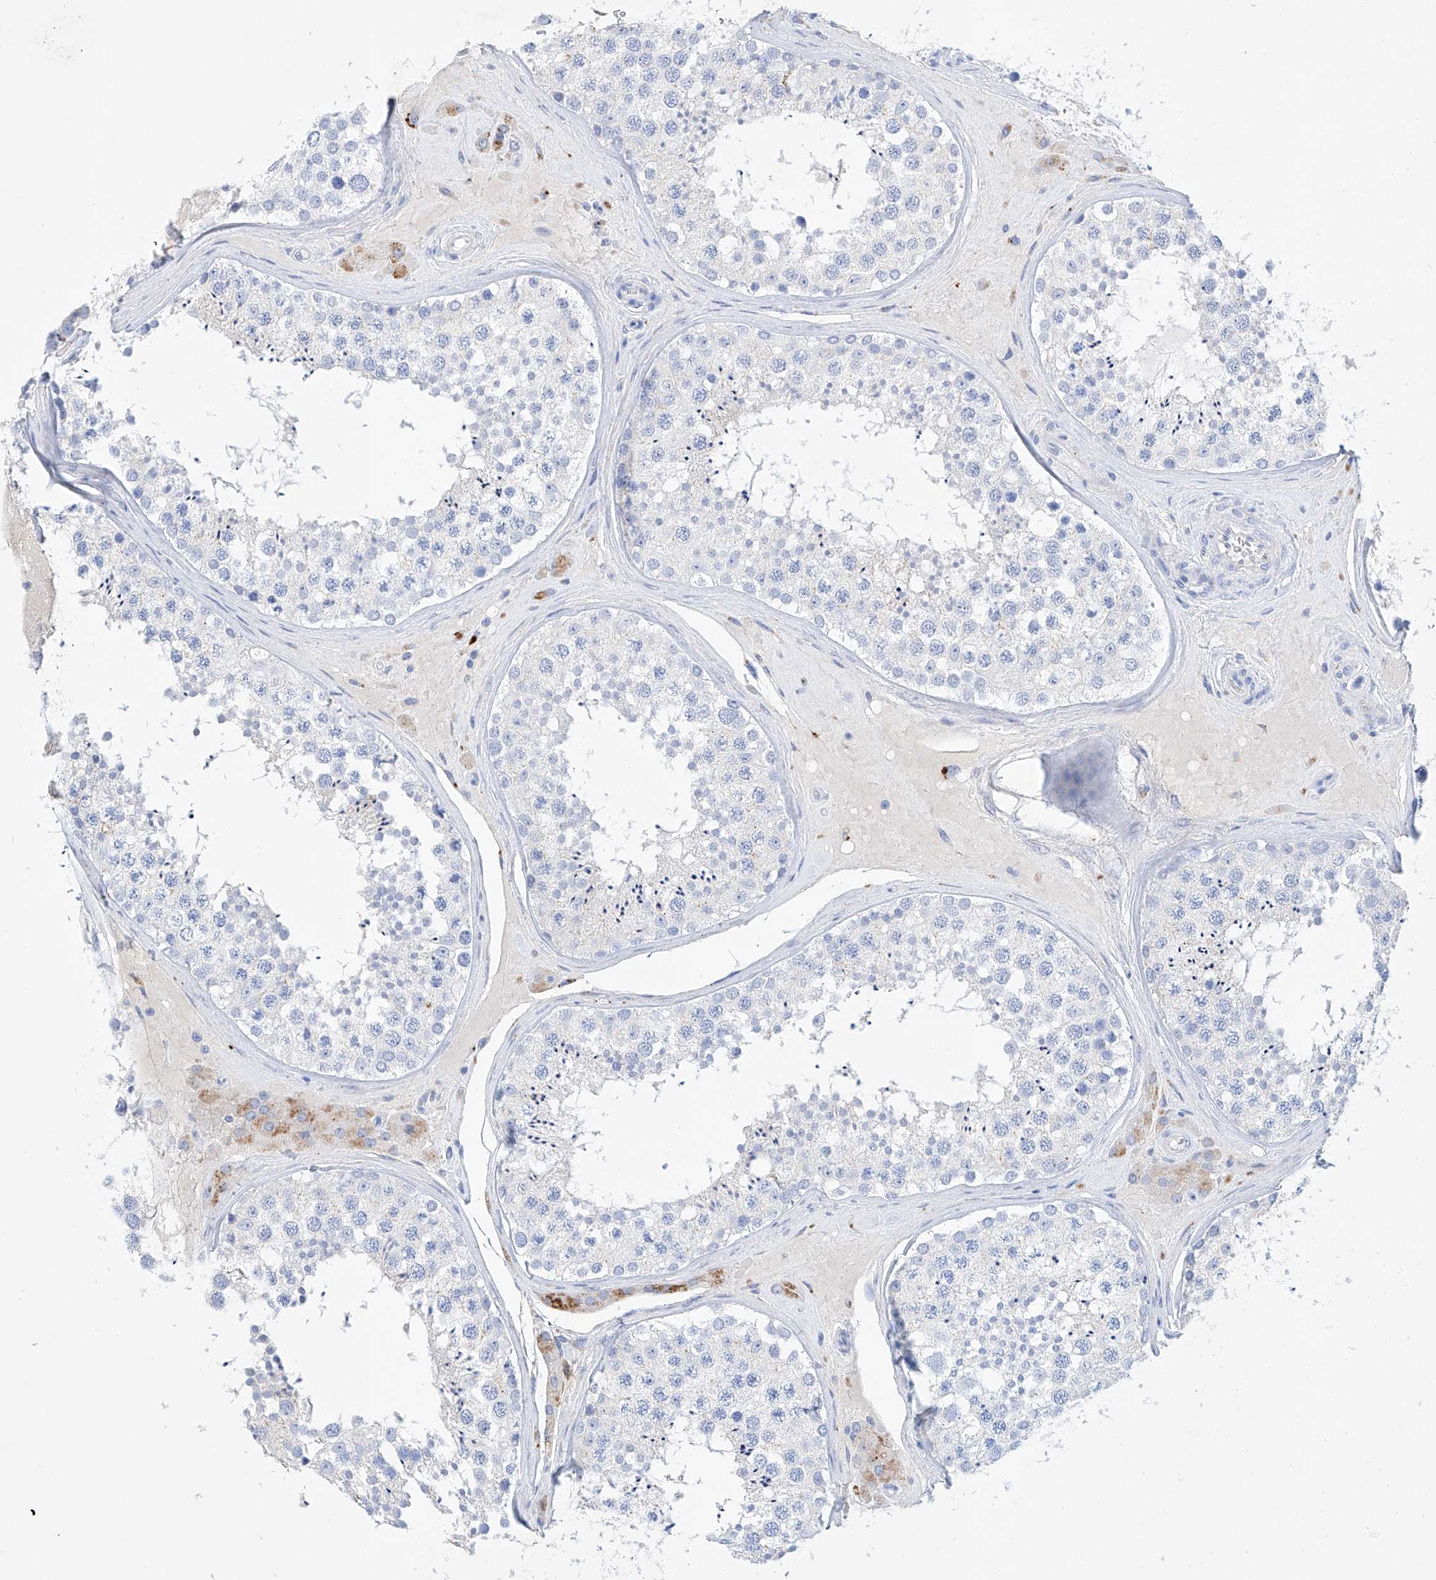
{"staining": {"intensity": "negative", "quantity": "none", "location": "none"}, "tissue": "testis", "cell_type": "Cells in seminiferous ducts", "image_type": "normal", "snomed": [{"axis": "morphology", "description": "Normal tissue, NOS"}, {"axis": "topography", "description": "Testis"}], "caption": "A histopathology image of human testis is negative for staining in cells in seminiferous ducts. Nuclei are stained in blue.", "gene": "LURAP1", "patient": {"sex": "male", "age": 46}}